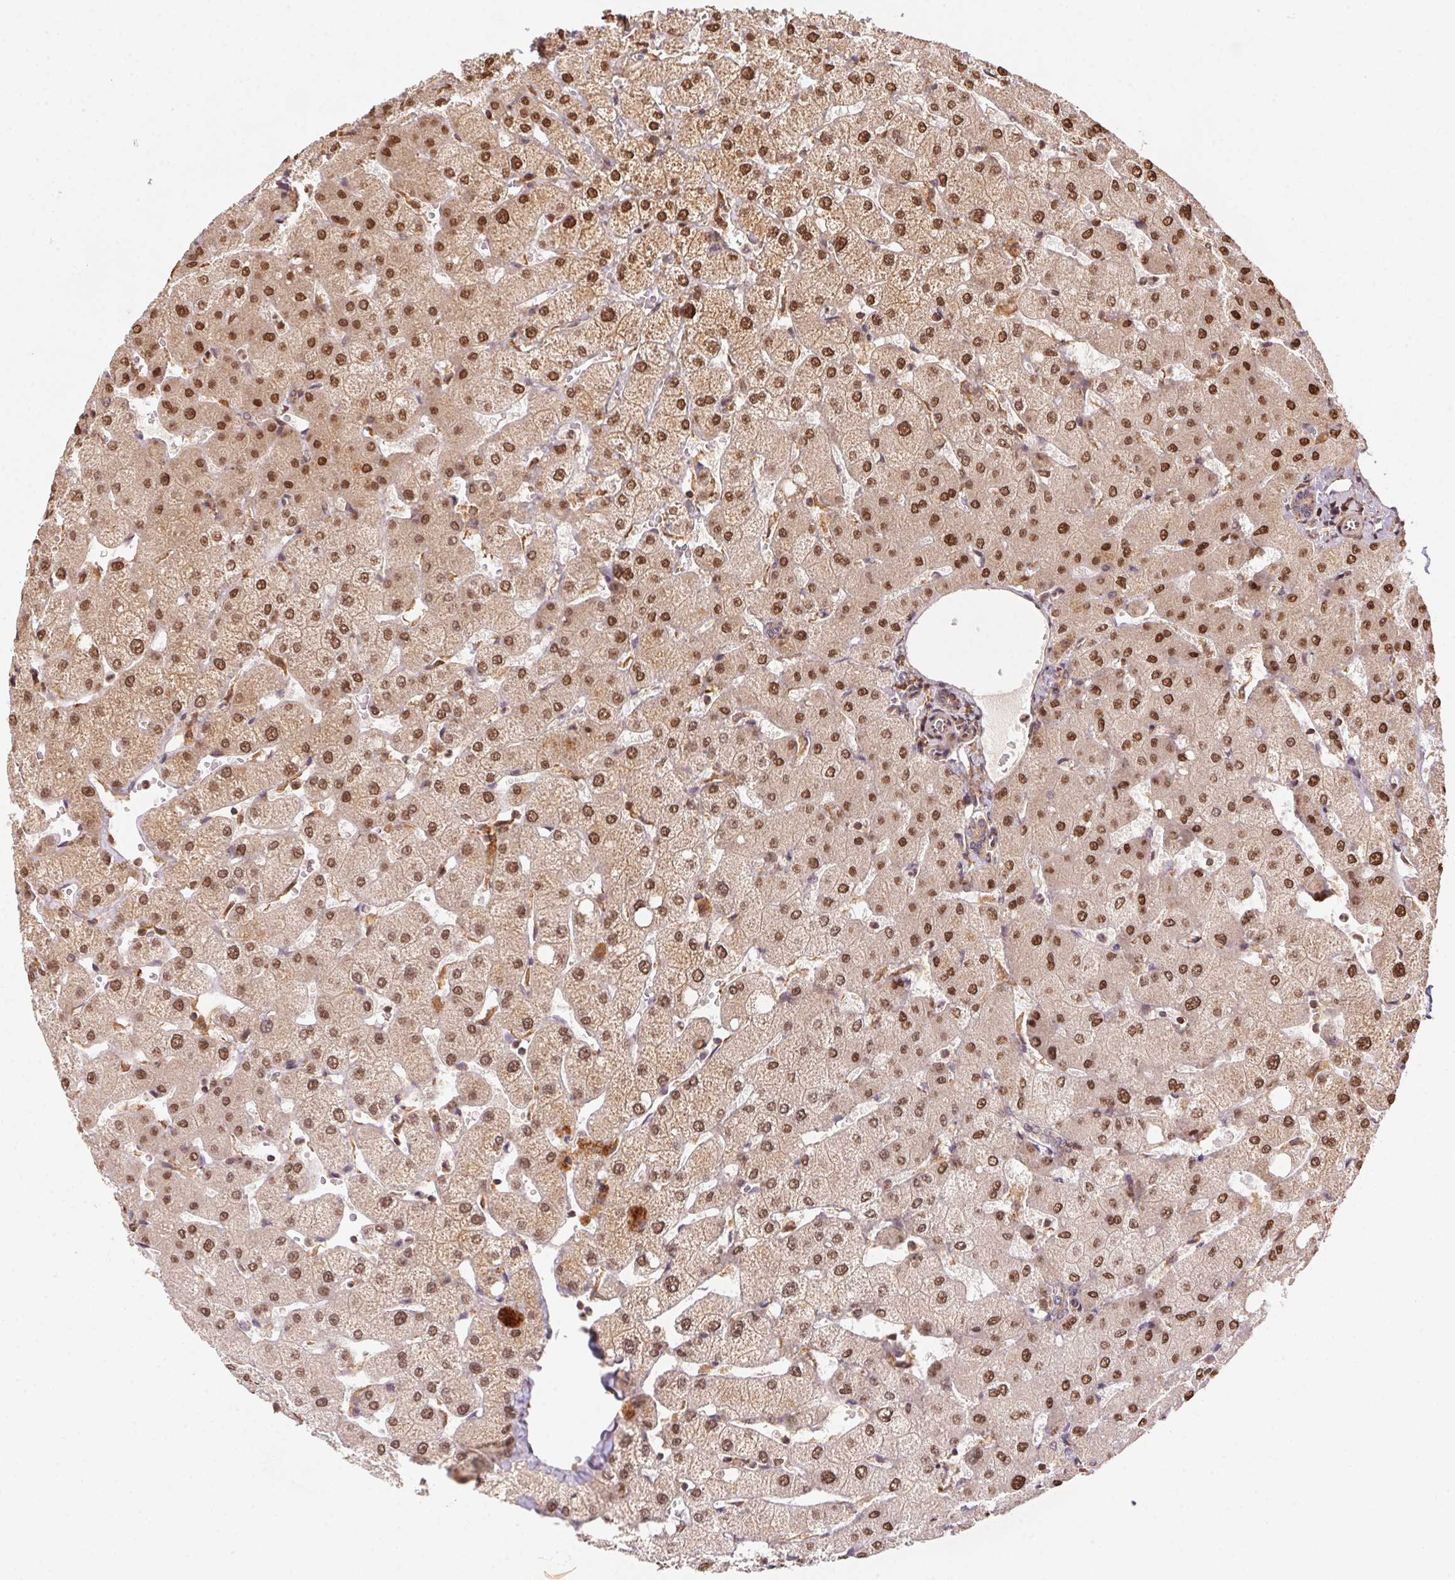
{"staining": {"intensity": "weak", "quantity": "<25%", "location": "cytoplasmic/membranous"}, "tissue": "liver", "cell_type": "Cholangiocytes", "image_type": "normal", "snomed": [{"axis": "morphology", "description": "Normal tissue, NOS"}, {"axis": "topography", "description": "Liver"}], "caption": "IHC micrograph of benign human liver stained for a protein (brown), which reveals no expression in cholangiocytes. (Stains: DAB (3,3'-diaminobenzidine) IHC with hematoxylin counter stain, Microscopy: brightfield microscopy at high magnification).", "gene": "MEX3D", "patient": {"sex": "female", "age": 54}}